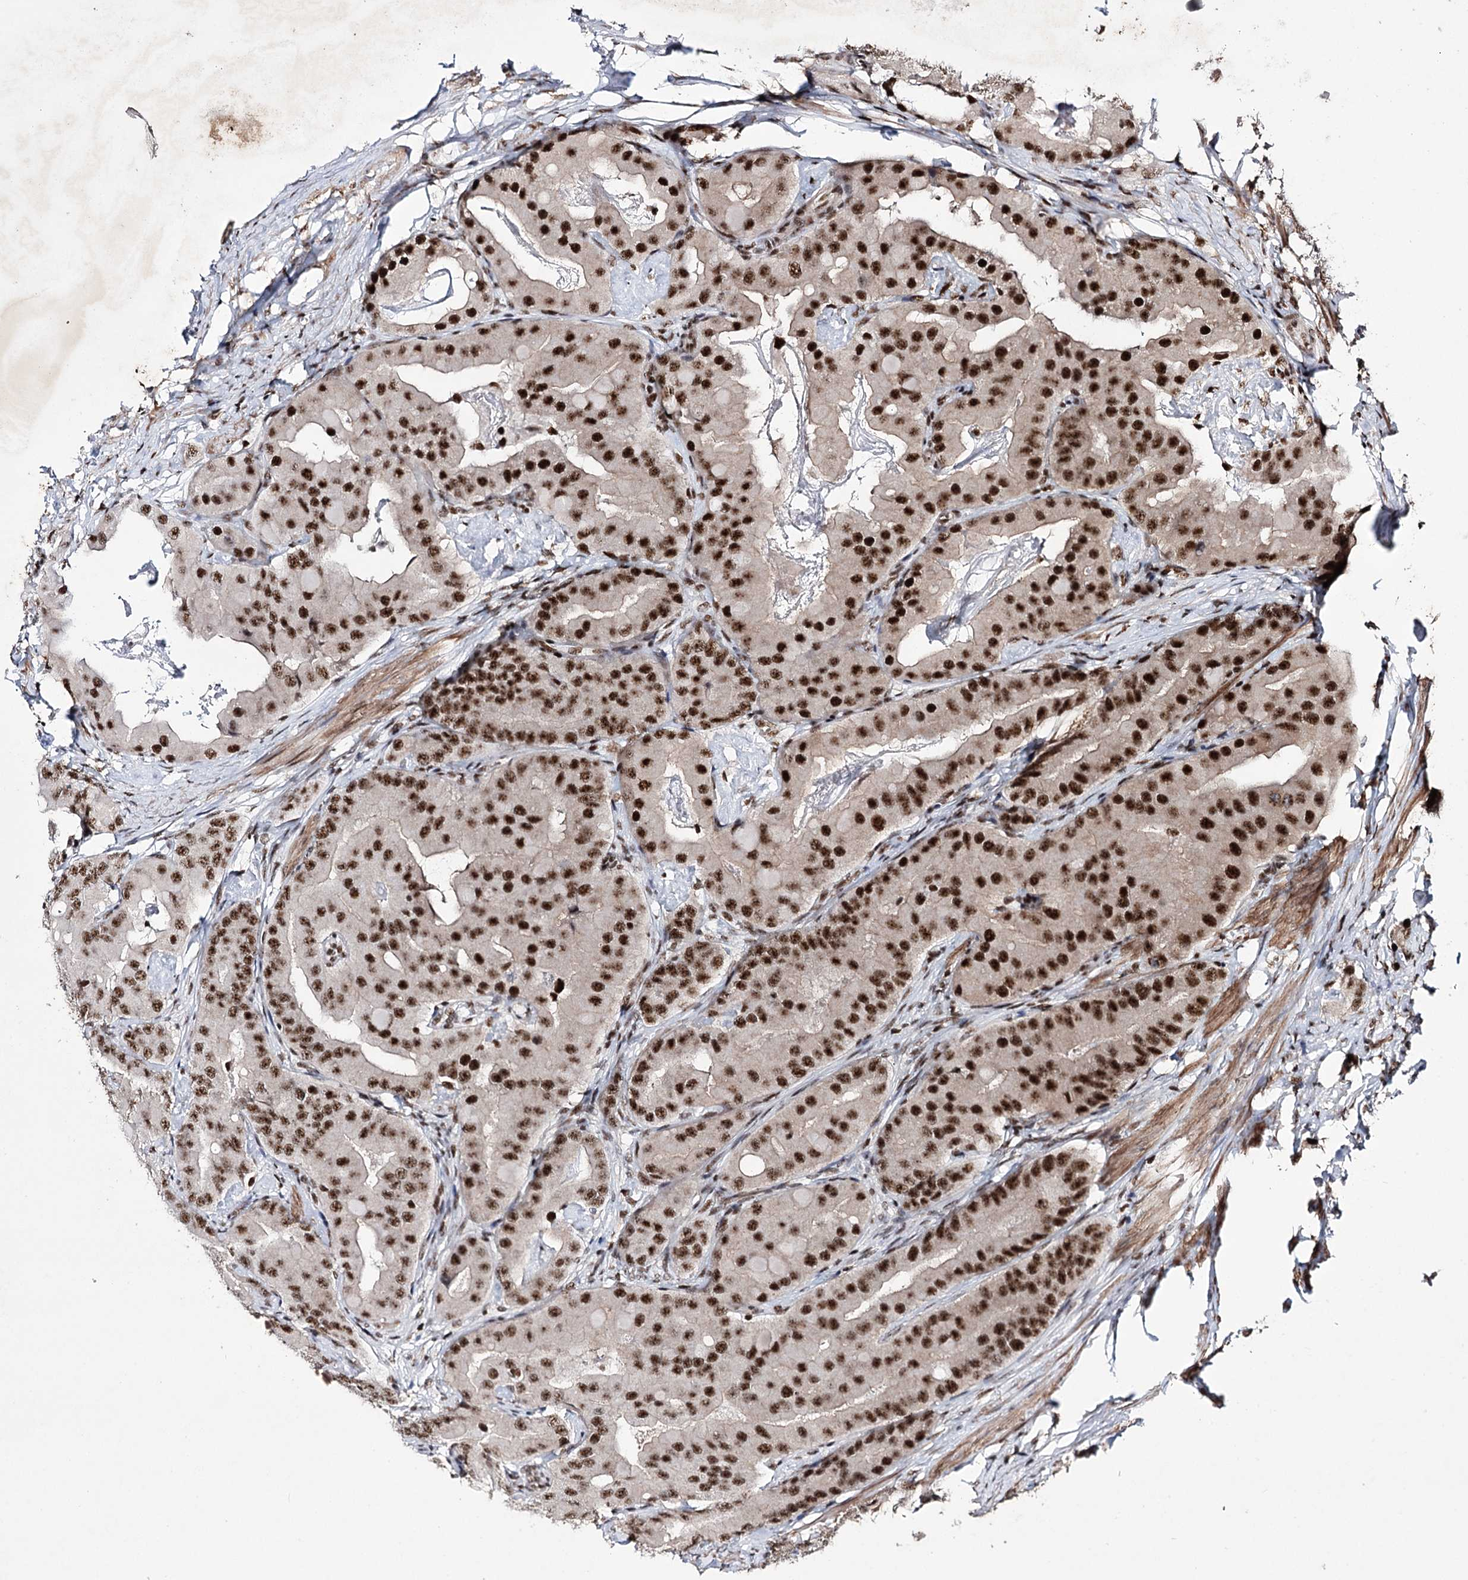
{"staining": {"intensity": "strong", "quantity": ">75%", "location": "nuclear"}, "tissue": "prostate cancer", "cell_type": "Tumor cells", "image_type": "cancer", "snomed": [{"axis": "morphology", "description": "Adenocarcinoma, Low grade"}, {"axis": "topography", "description": "Prostate"}], "caption": "Immunohistochemical staining of low-grade adenocarcinoma (prostate) shows strong nuclear protein expression in about >75% of tumor cells.", "gene": "PRPF40A", "patient": {"sex": "male", "age": 71}}